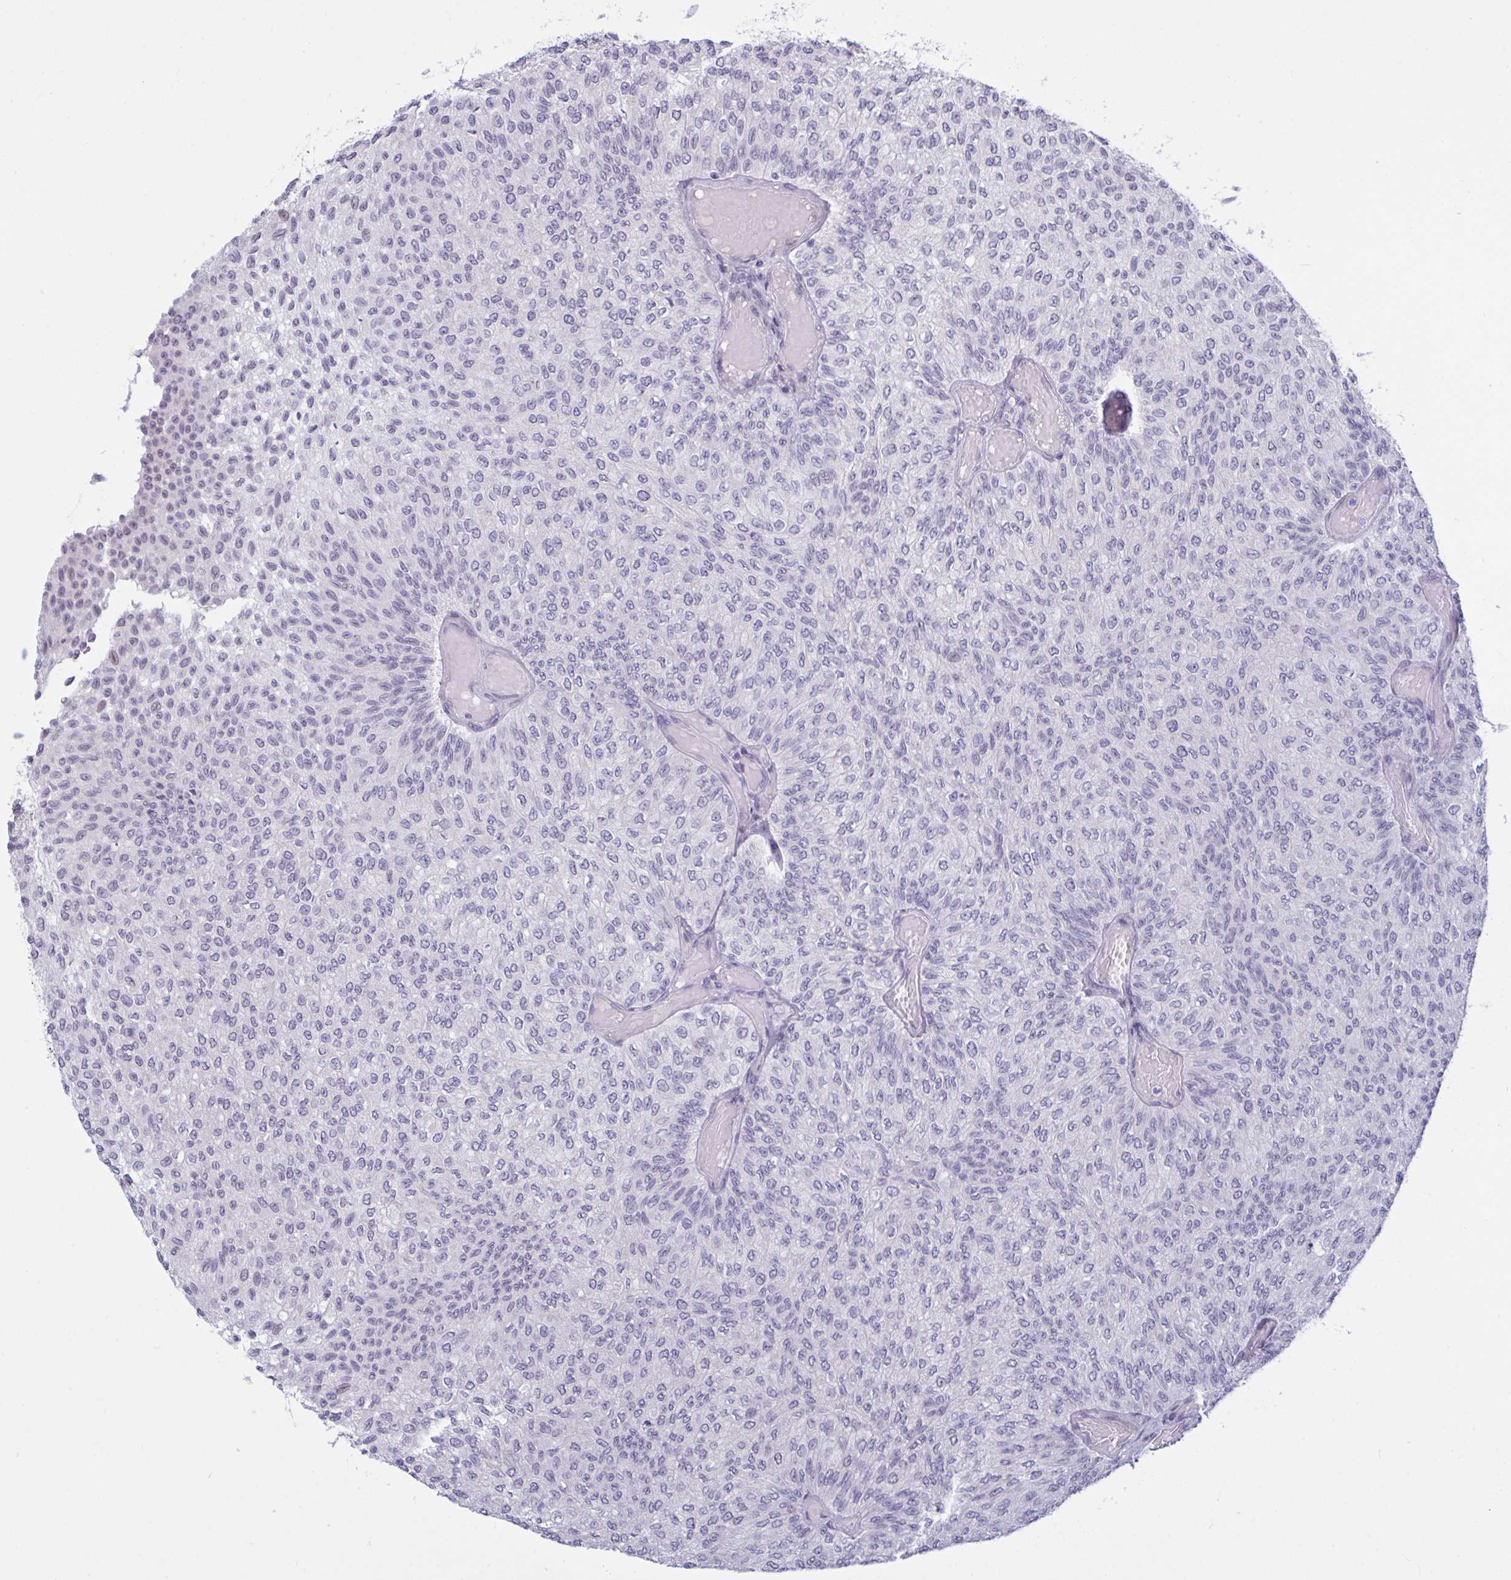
{"staining": {"intensity": "negative", "quantity": "none", "location": "none"}, "tissue": "urothelial cancer", "cell_type": "Tumor cells", "image_type": "cancer", "snomed": [{"axis": "morphology", "description": "Urothelial carcinoma, Low grade"}, {"axis": "topography", "description": "Urinary bladder"}], "caption": "Tumor cells are negative for protein expression in human urothelial carcinoma (low-grade).", "gene": "TCEAL8", "patient": {"sex": "male", "age": 78}}